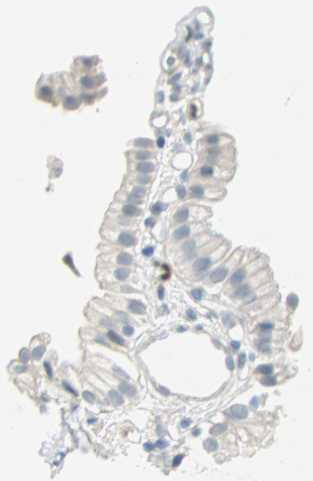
{"staining": {"intensity": "negative", "quantity": "none", "location": "none"}, "tissue": "gallbladder", "cell_type": "Glandular cells", "image_type": "normal", "snomed": [{"axis": "morphology", "description": "Normal tissue, NOS"}, {"axis": "topography", "description": "Gallbladder"}], "caption": "The photomicrograph displays no significant staining in glandular cells of gallbladder.", "gene": "MLLT10", "patient": {"sex": "male", "age": 65}}